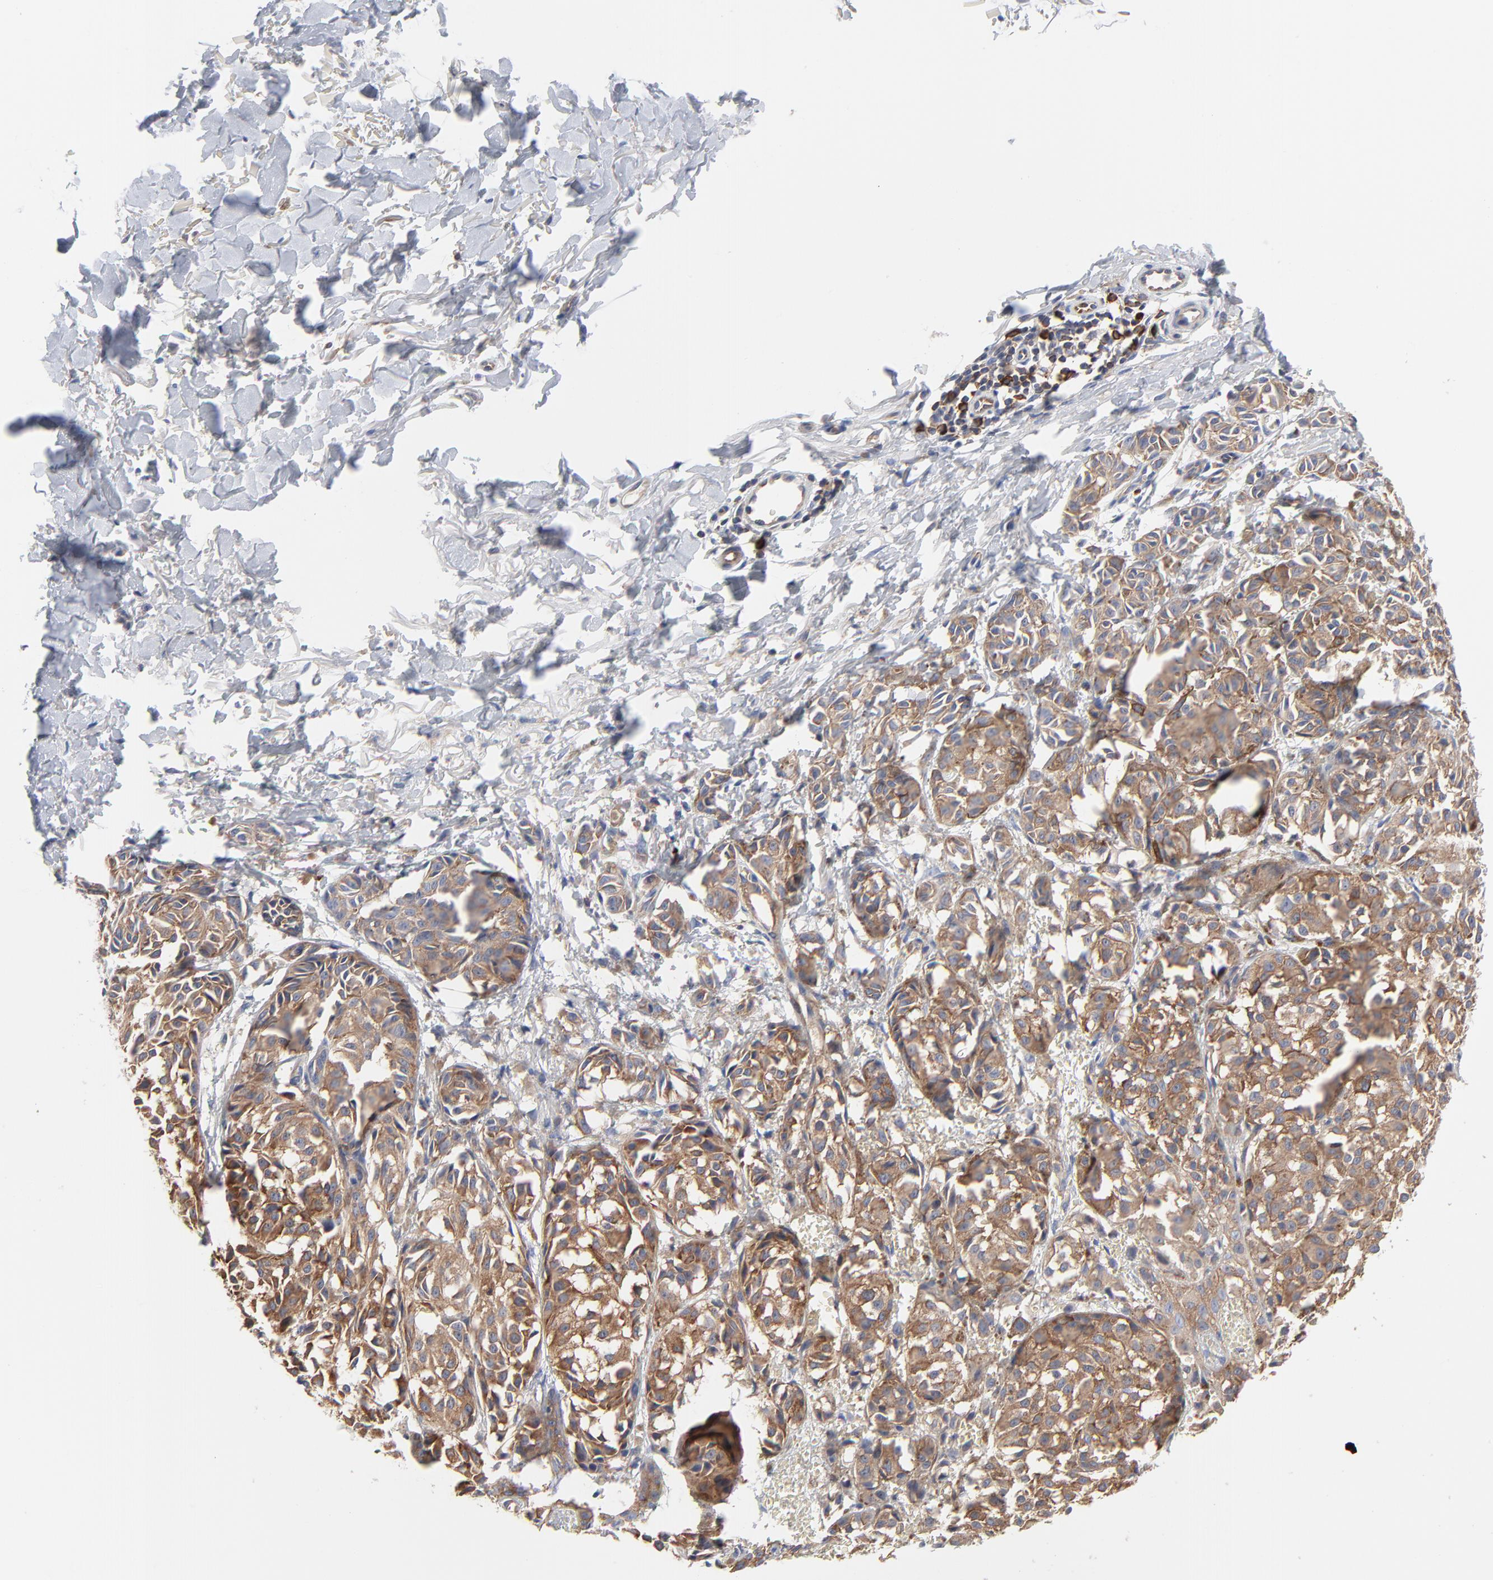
{"staining": {"intensity": "moderate", "quantity": ">75%", "location": "cytoplasmic/membranous"}, "tissue": "melanoma", "cell_type": "Tumor cells", "image_type": "cancer", "snomed": [{"axis": "morphology", "description": "Malignant melanoma, NOS"}, {"axis": "topography", "description": "Skin"}], "caption": "Human melanoma stained for a protein (brown) demonstrates moderate cytoplasmic/membranous positive expression in approximately >75% of tumor cells.", "gene": "CD2AP", "patient": {"sex": "male", "age": 76}}